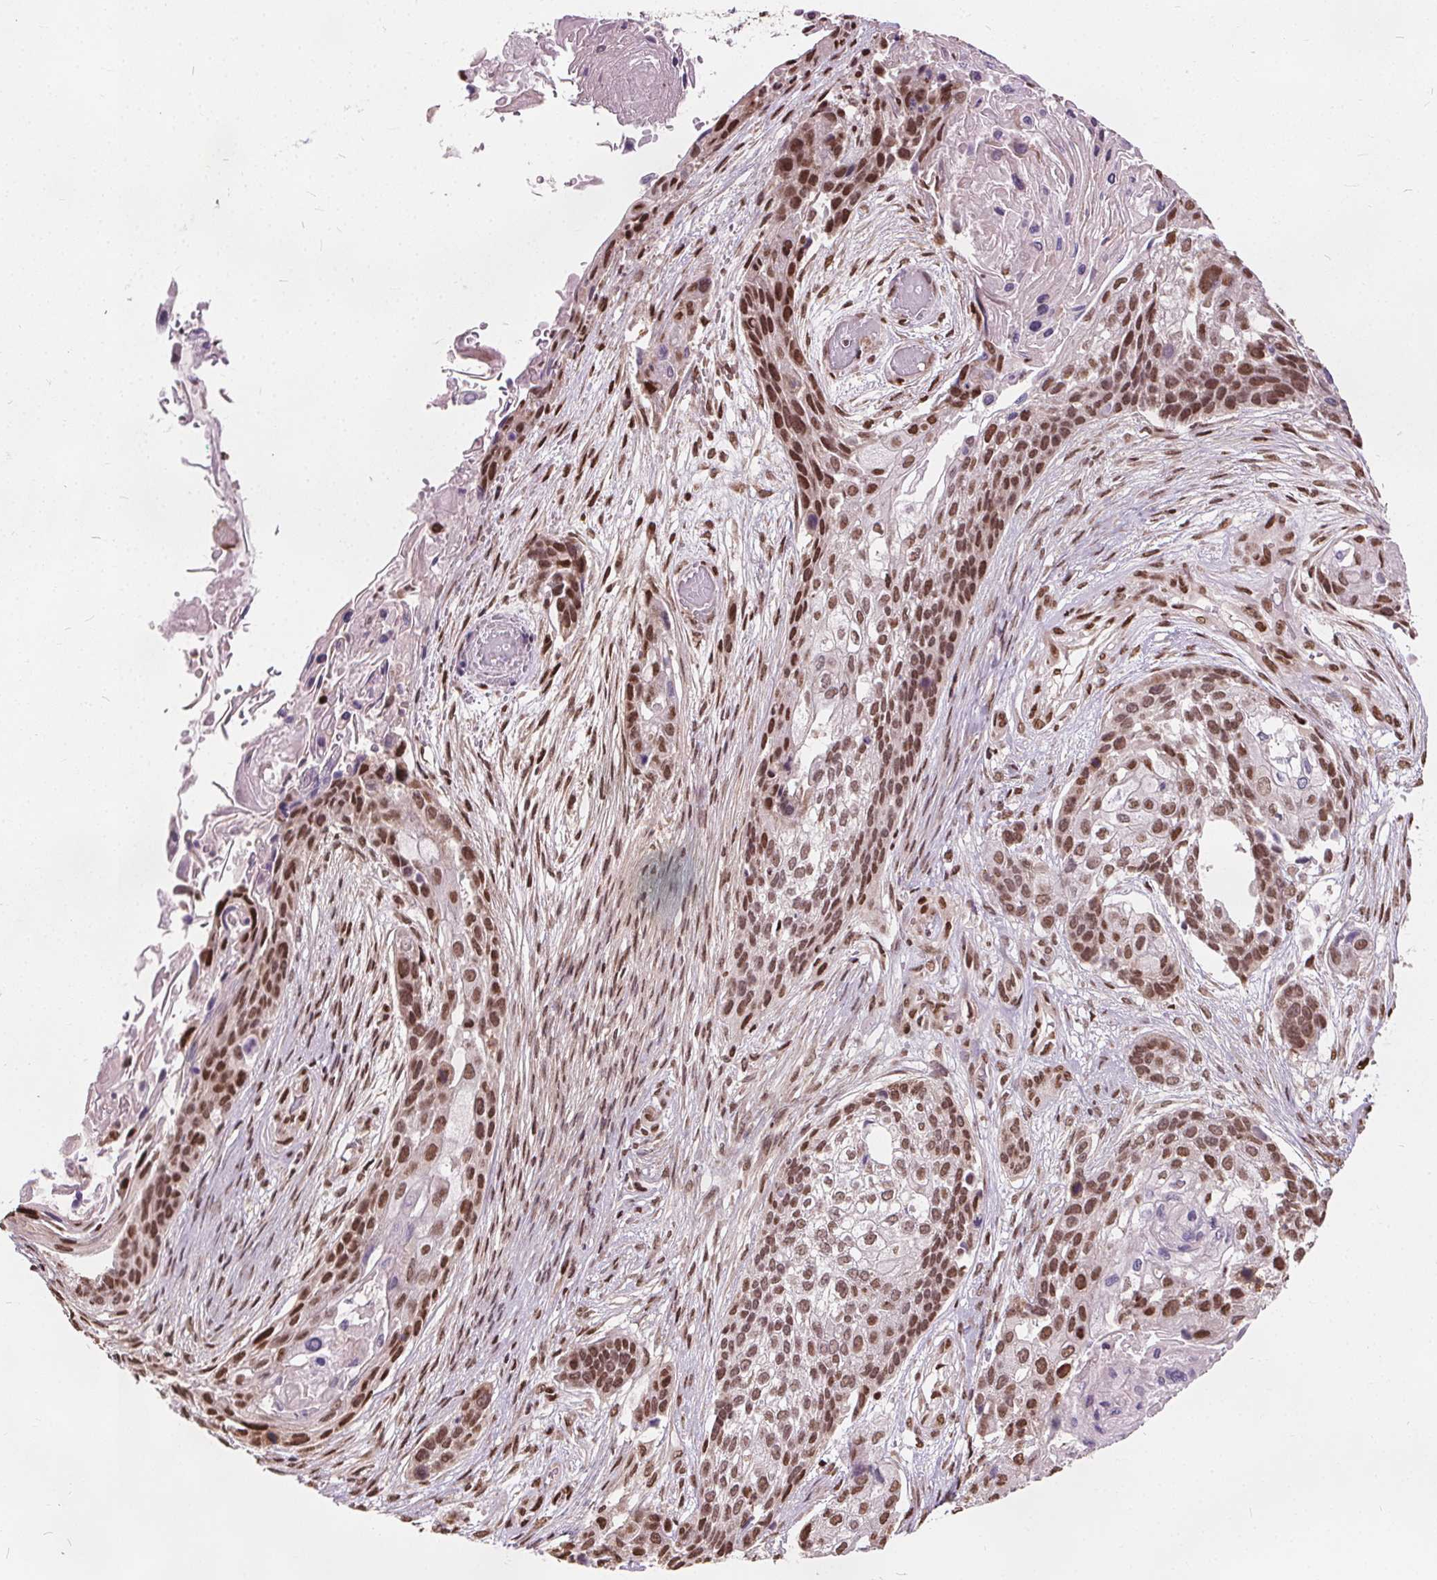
{"staining": {"intensity": "moderate", "quantity": ">75%", "location": "nuclear"}, "tissue": "lung cancer", "cell_type": "Tumor cells", "image_type": "cancer", "snomed": [{"axis": "morphology", "description": "Squamous cell carcinoma, NOS"}, {"axis": "topography", "description": "Lung"}], "caption": "Tumor cells show medium levels of moderate nuclear positivity in approximately >75% of cells in human squamous cell carcinoma (lung).", "gene": "ISLR2", "patient": {"sex": "male", "age": 69}}